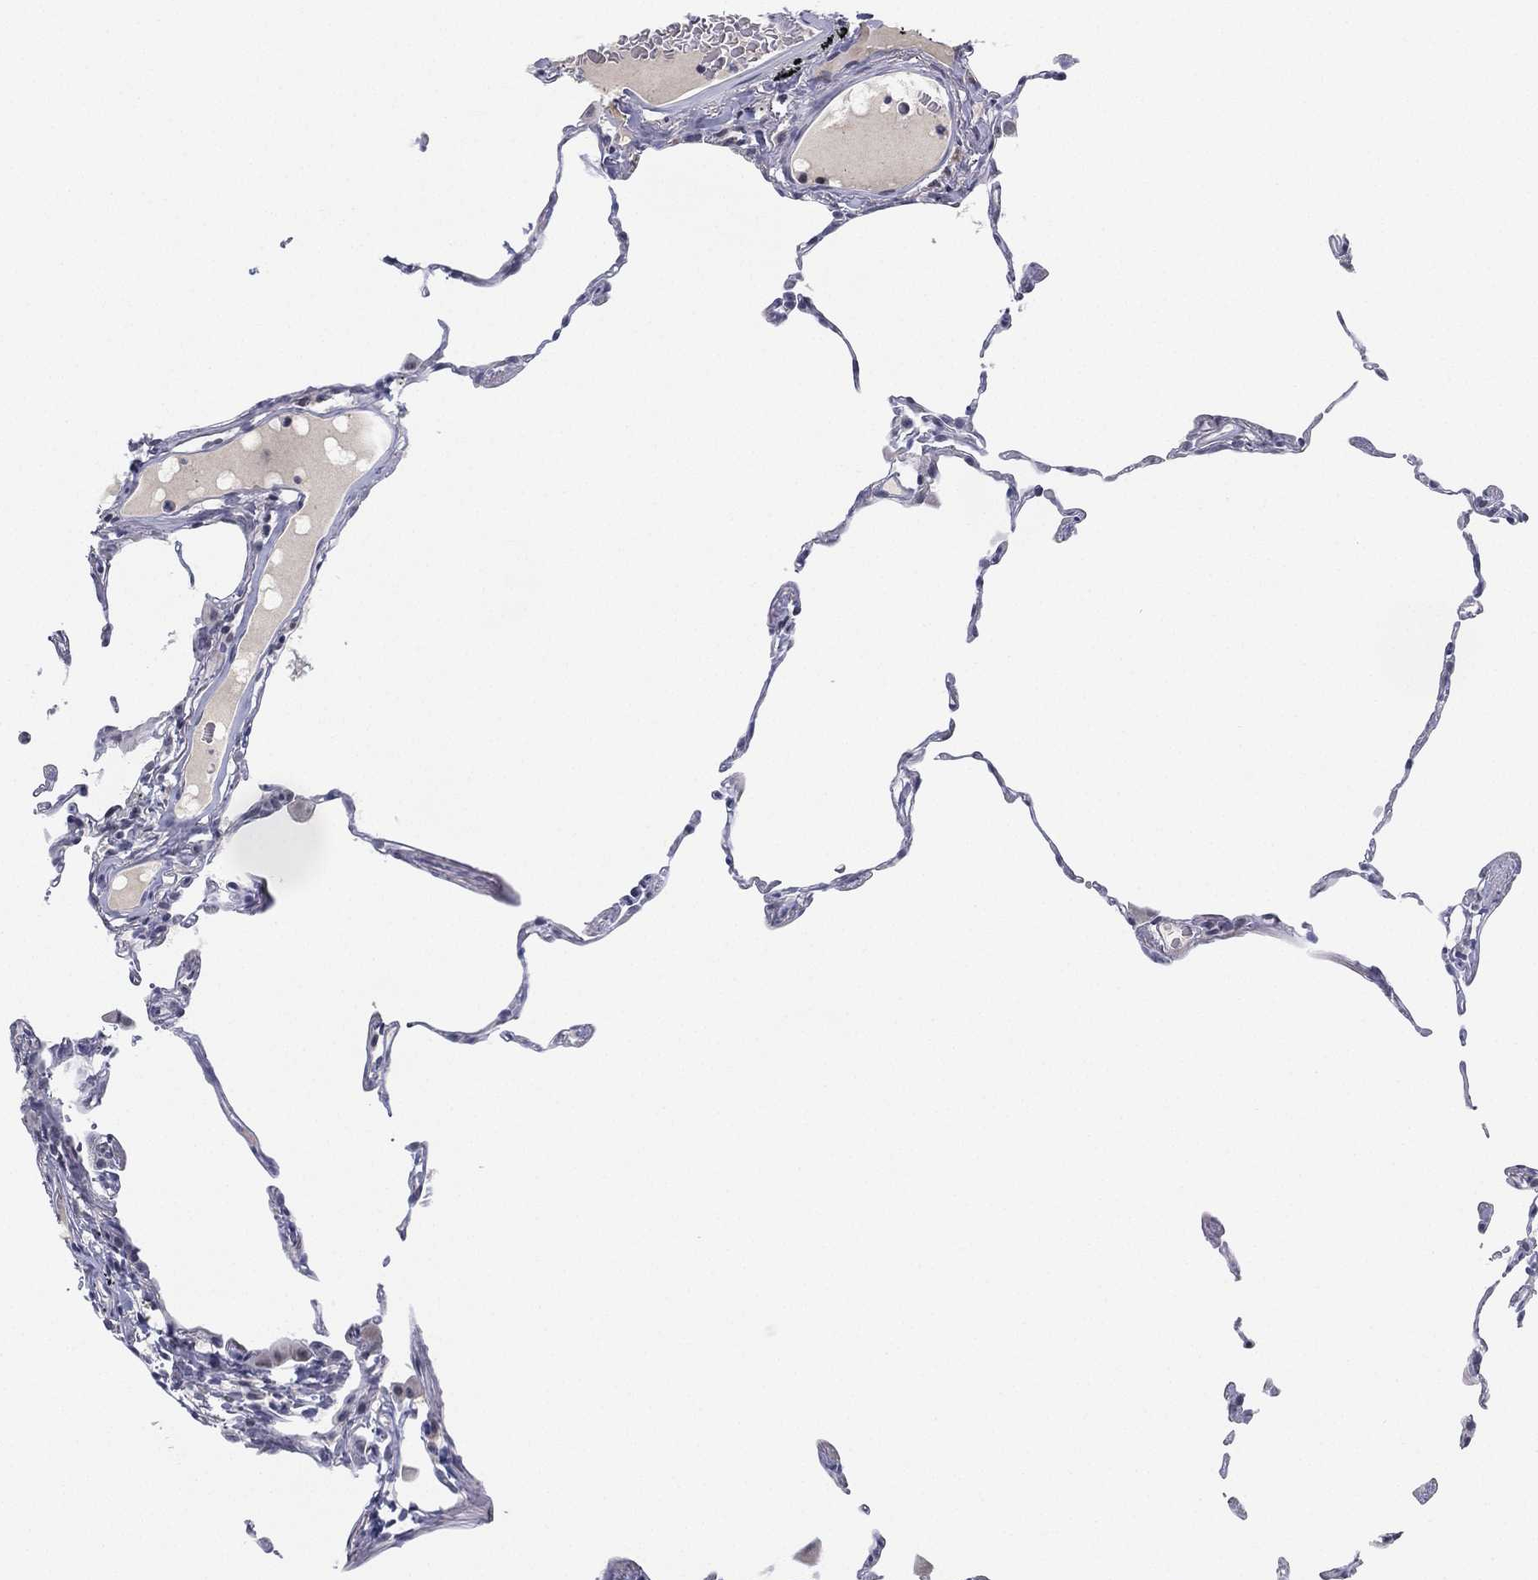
{"staining": {"intensity": "negative", "quantity": "none", "location": "none"}, "tissue": "lung", "cell_type": "Alveolar cells", "image_type": "normal", "snomed": [{"axis": "morphology", "description": "Normal tissue, NOS"}, {"axis": "topography", "description": "Lung"}], "caption": "High power microscopy photomicrograph of an IHC micrograph of unremarkable lung, revealing no significant expression in alveolar cells. (Immunohistochemistry, brightfield microscopy, high magnification).", "gene": "MS4A8", "patient": {"sex": "female", "age": 57}}